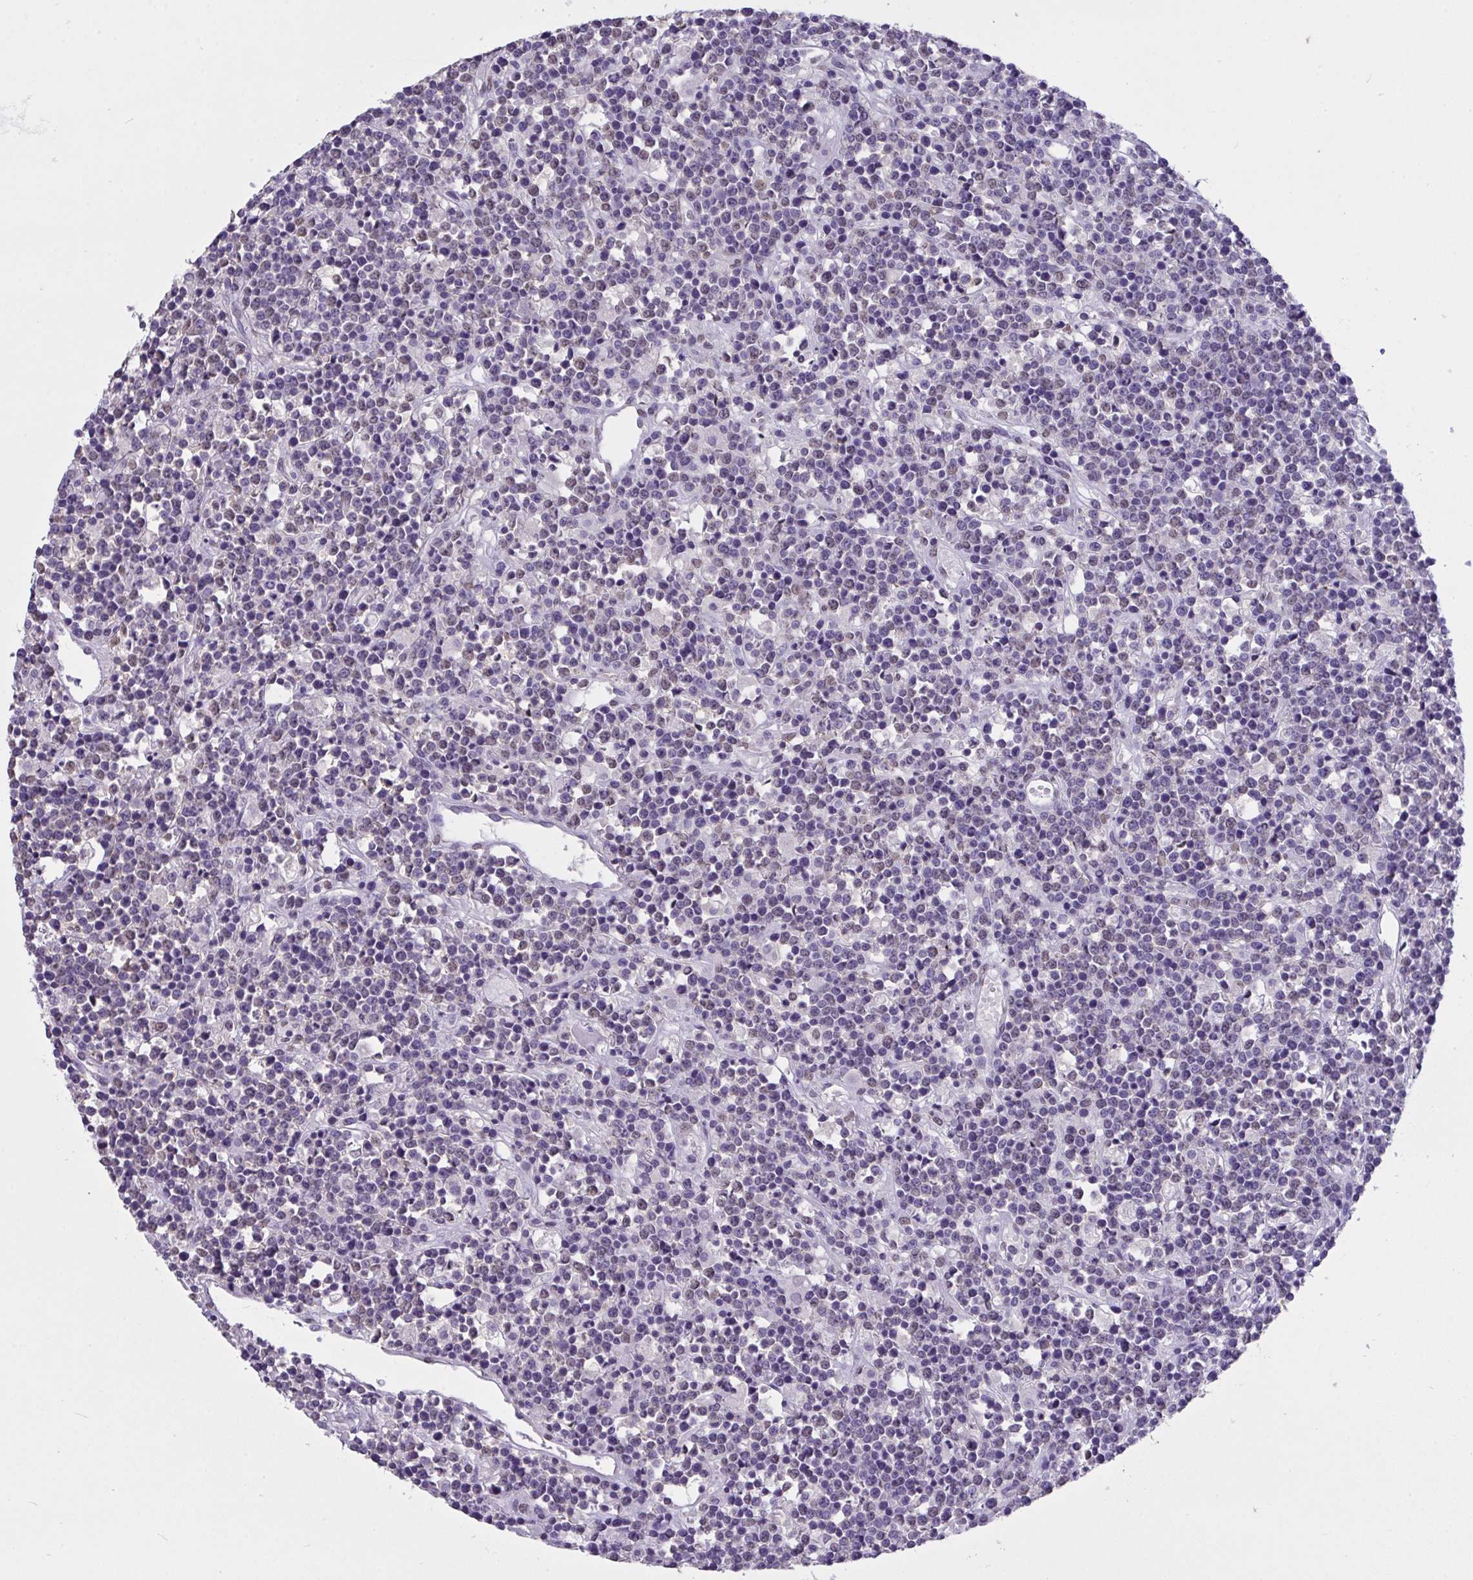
{"staining": {"intensity": "negative", "quantity": "none", "location": "none"}, "tissue": "lymphoma", "cell_type": "Tumor cells", "image_type": "cancer", "snomed": [{"axis": "morphology", "description": "Malignant lymphoma, non-Hodgkin's type, High grade"}, {"axis": "topography", "description": "Ovary"}], "caption": "Immunohistochemistry histopathology image of neoplastic tissue: lymphoma stained with DAB (3,3'-diaminobenzidine) demonstrates no significant protein staining in tumor cells.", "gene": "SEMA6B", "patient": {"sex": "female", "age": 56}}